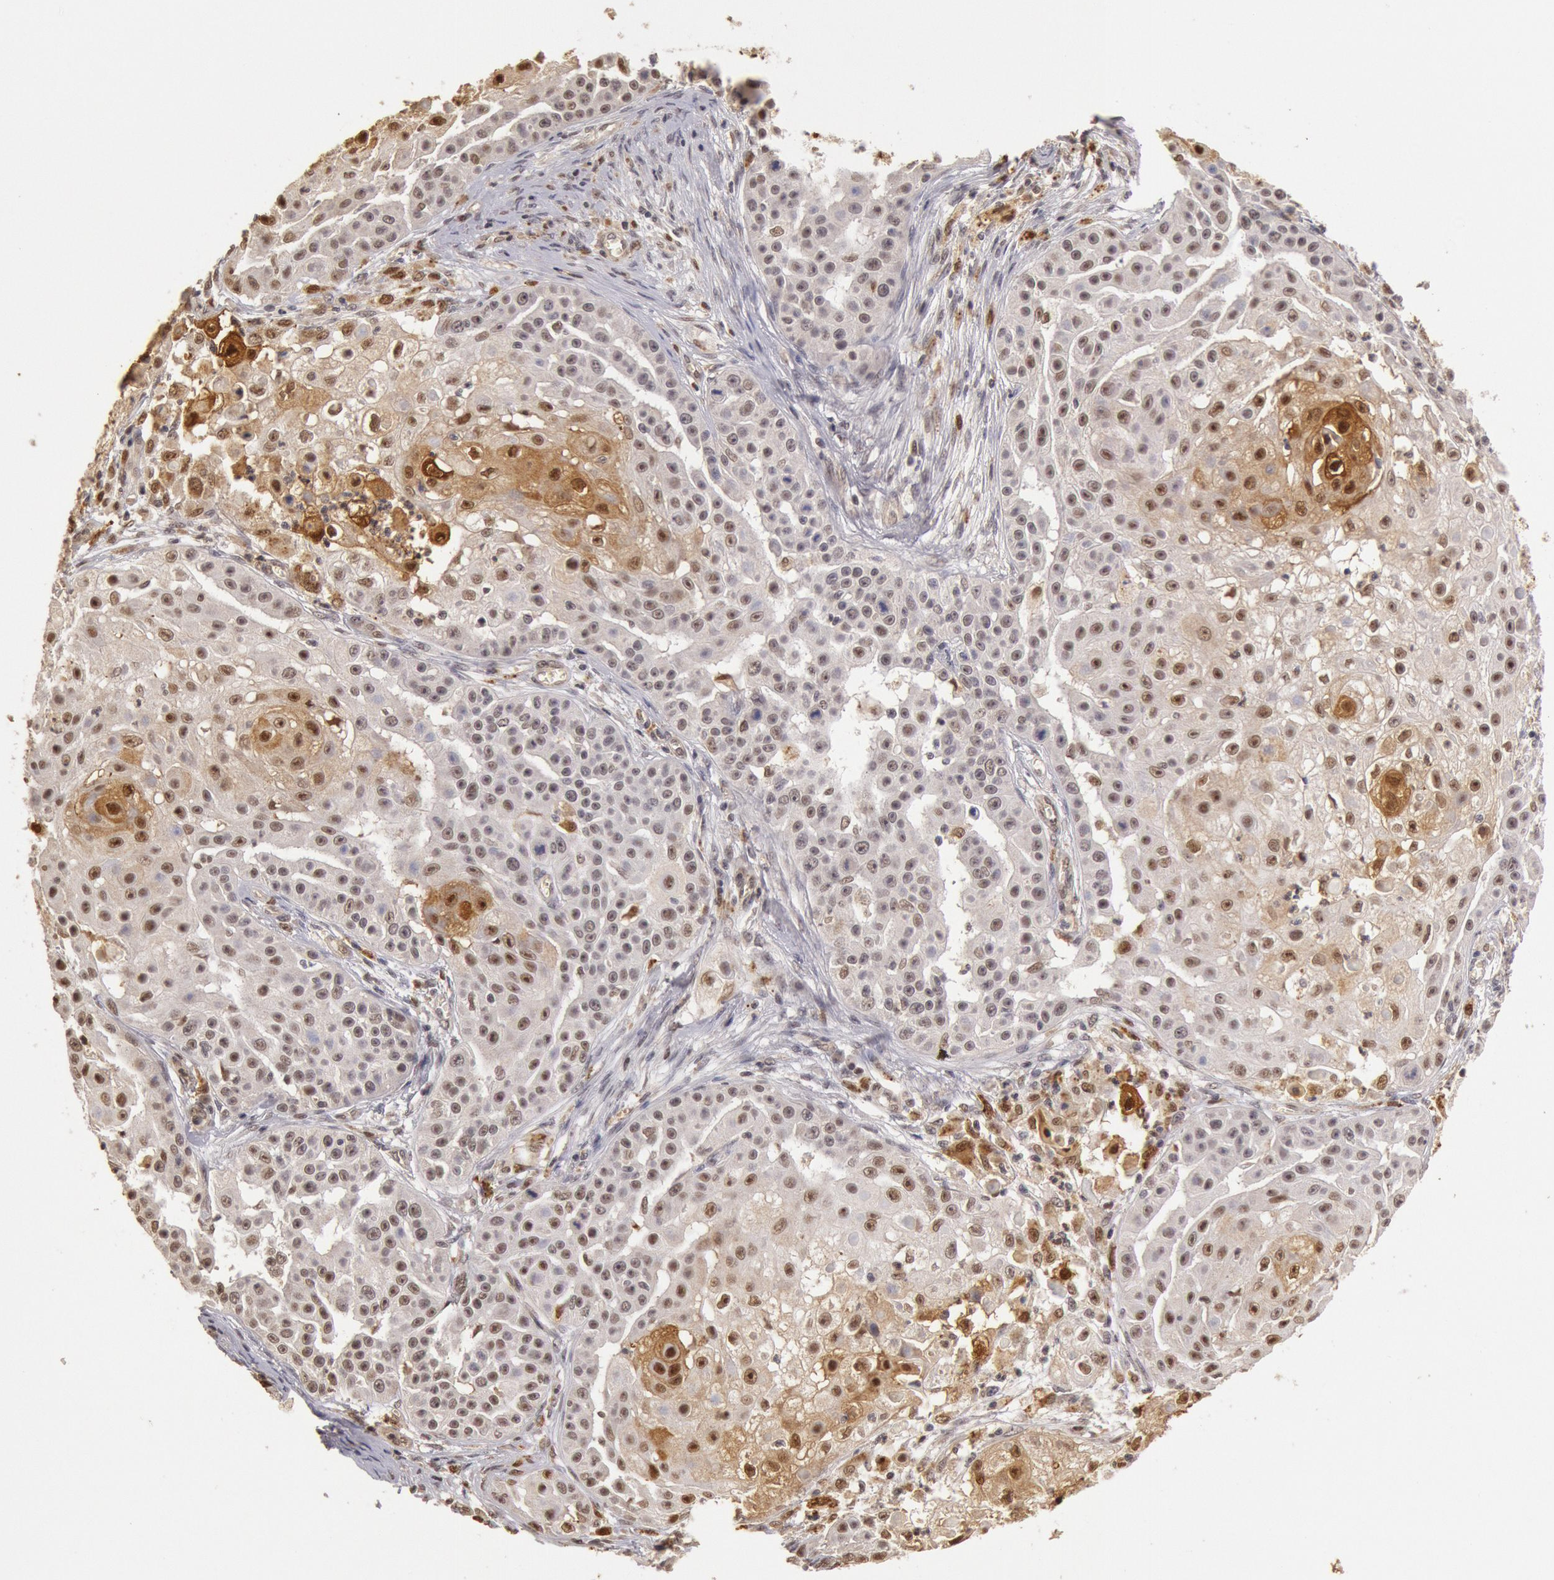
{"staining": {"intensity": "moderate", "quantity": "25%-75%", "location": "nuclear"}, "tissue": "skin cancer", "cell_type": "Tumor cells", "image_type": "cancer", "snomed": [{"axis": "morphology", "description": "Squamous cell carcinoma, NOS"}, {"axis": "topography", "description": "Skin"}], "caption": "Squamous cell carcinoma (skin) stained with a protein marker displays moderate staining in tumor cells.", "gene": "LIG4", "patient": {"sex": "female", "age": 57}}